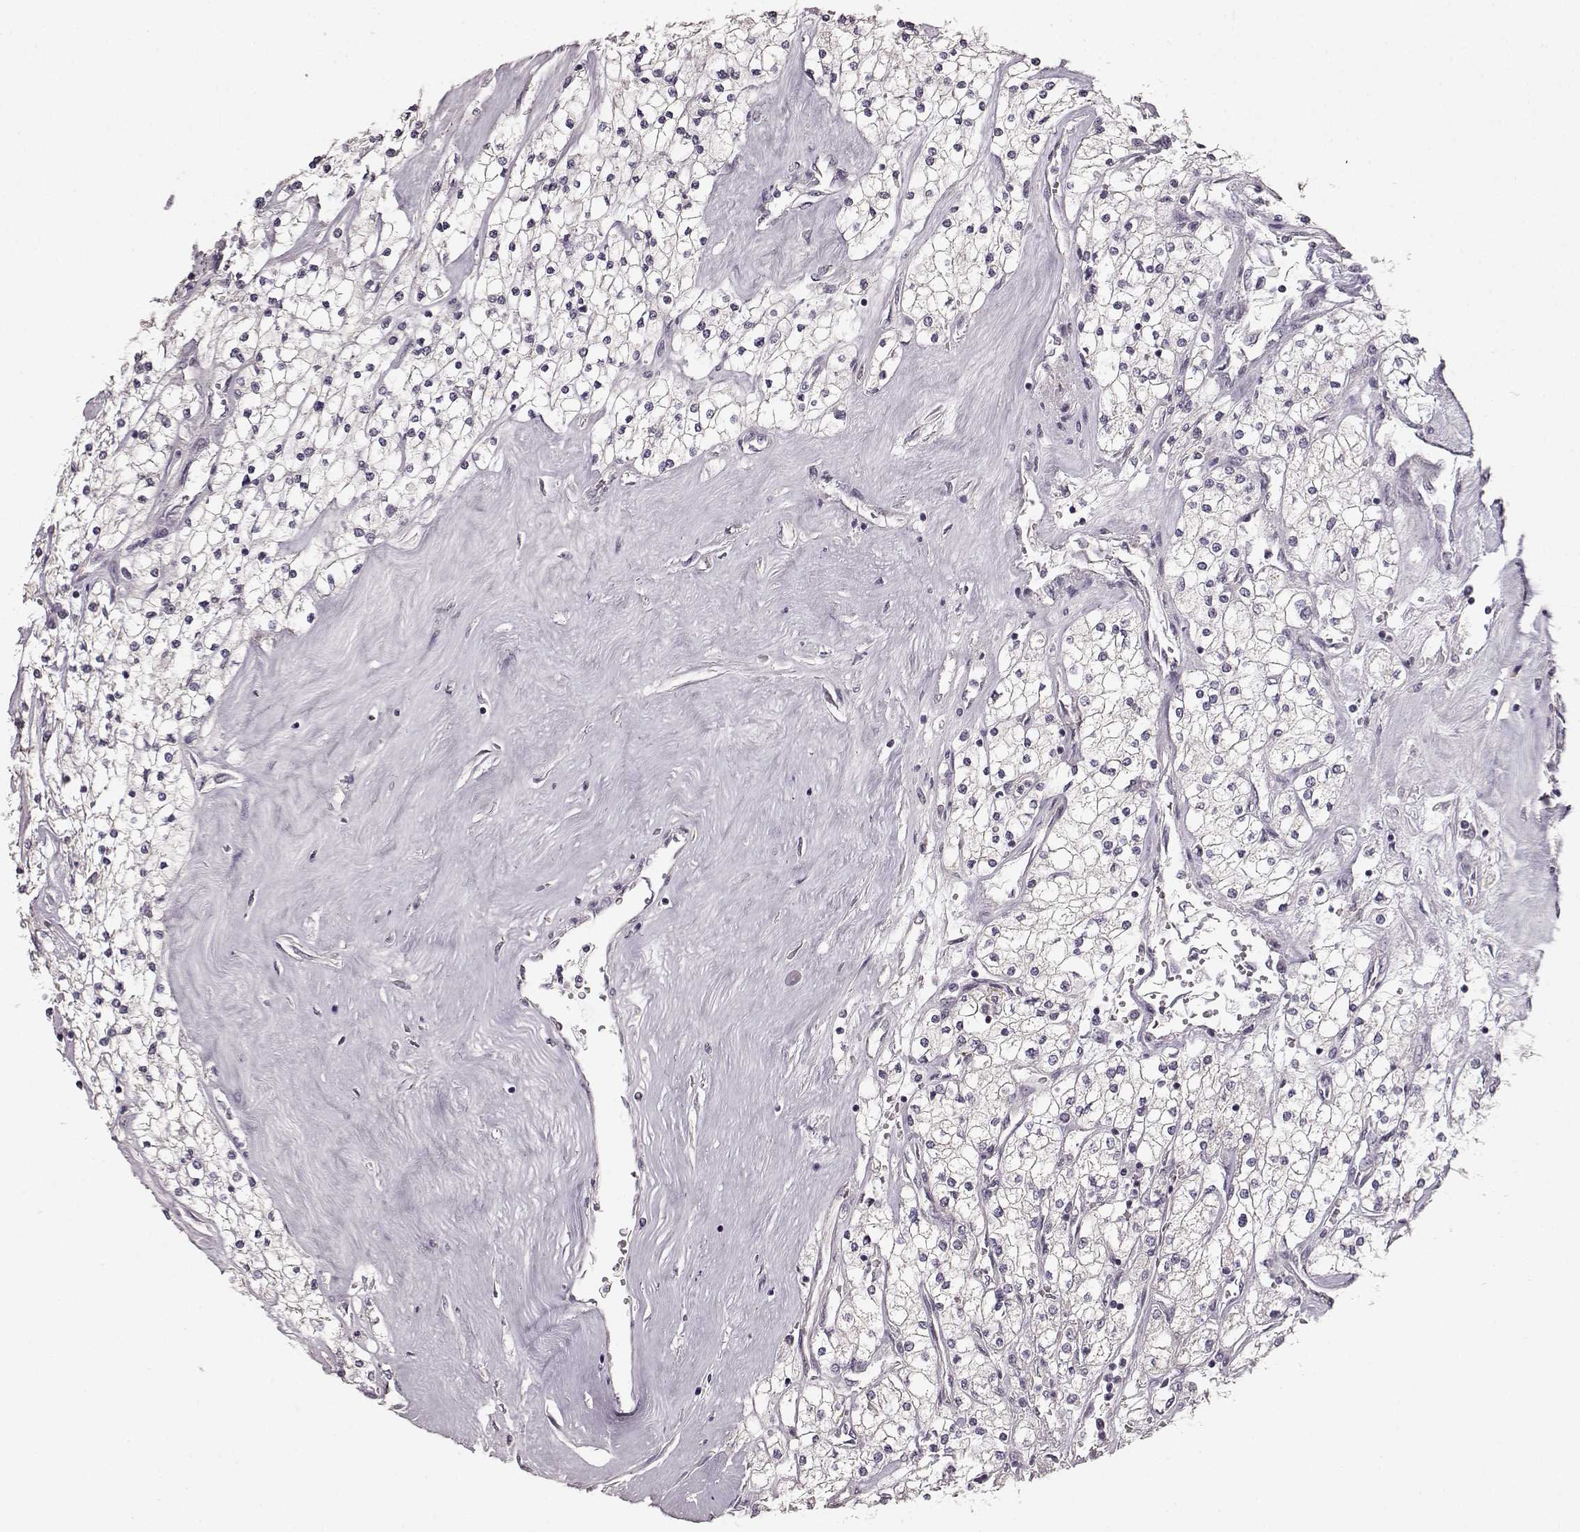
{"staining": {"intensity": "negative", "quantity": "none", "location": "none"}, "tissue": "renal cancer", "cell_type": "Tumor cells", "image_type": "cancer", "snomed": [{"axis": "morphology", "description": "Adenocarcinoma, NOS"}, {"axis": "topography", "description": "Kidney"}], "caption": "Immunohistochemistry (IHC) photomicrograph of human renal cancer (adenocarcinoma) stained for a protein (brown), which reveals no positivity in tumor cells.", "gene": "GPR50", "patient": {"sex": "male", "age": 80}}